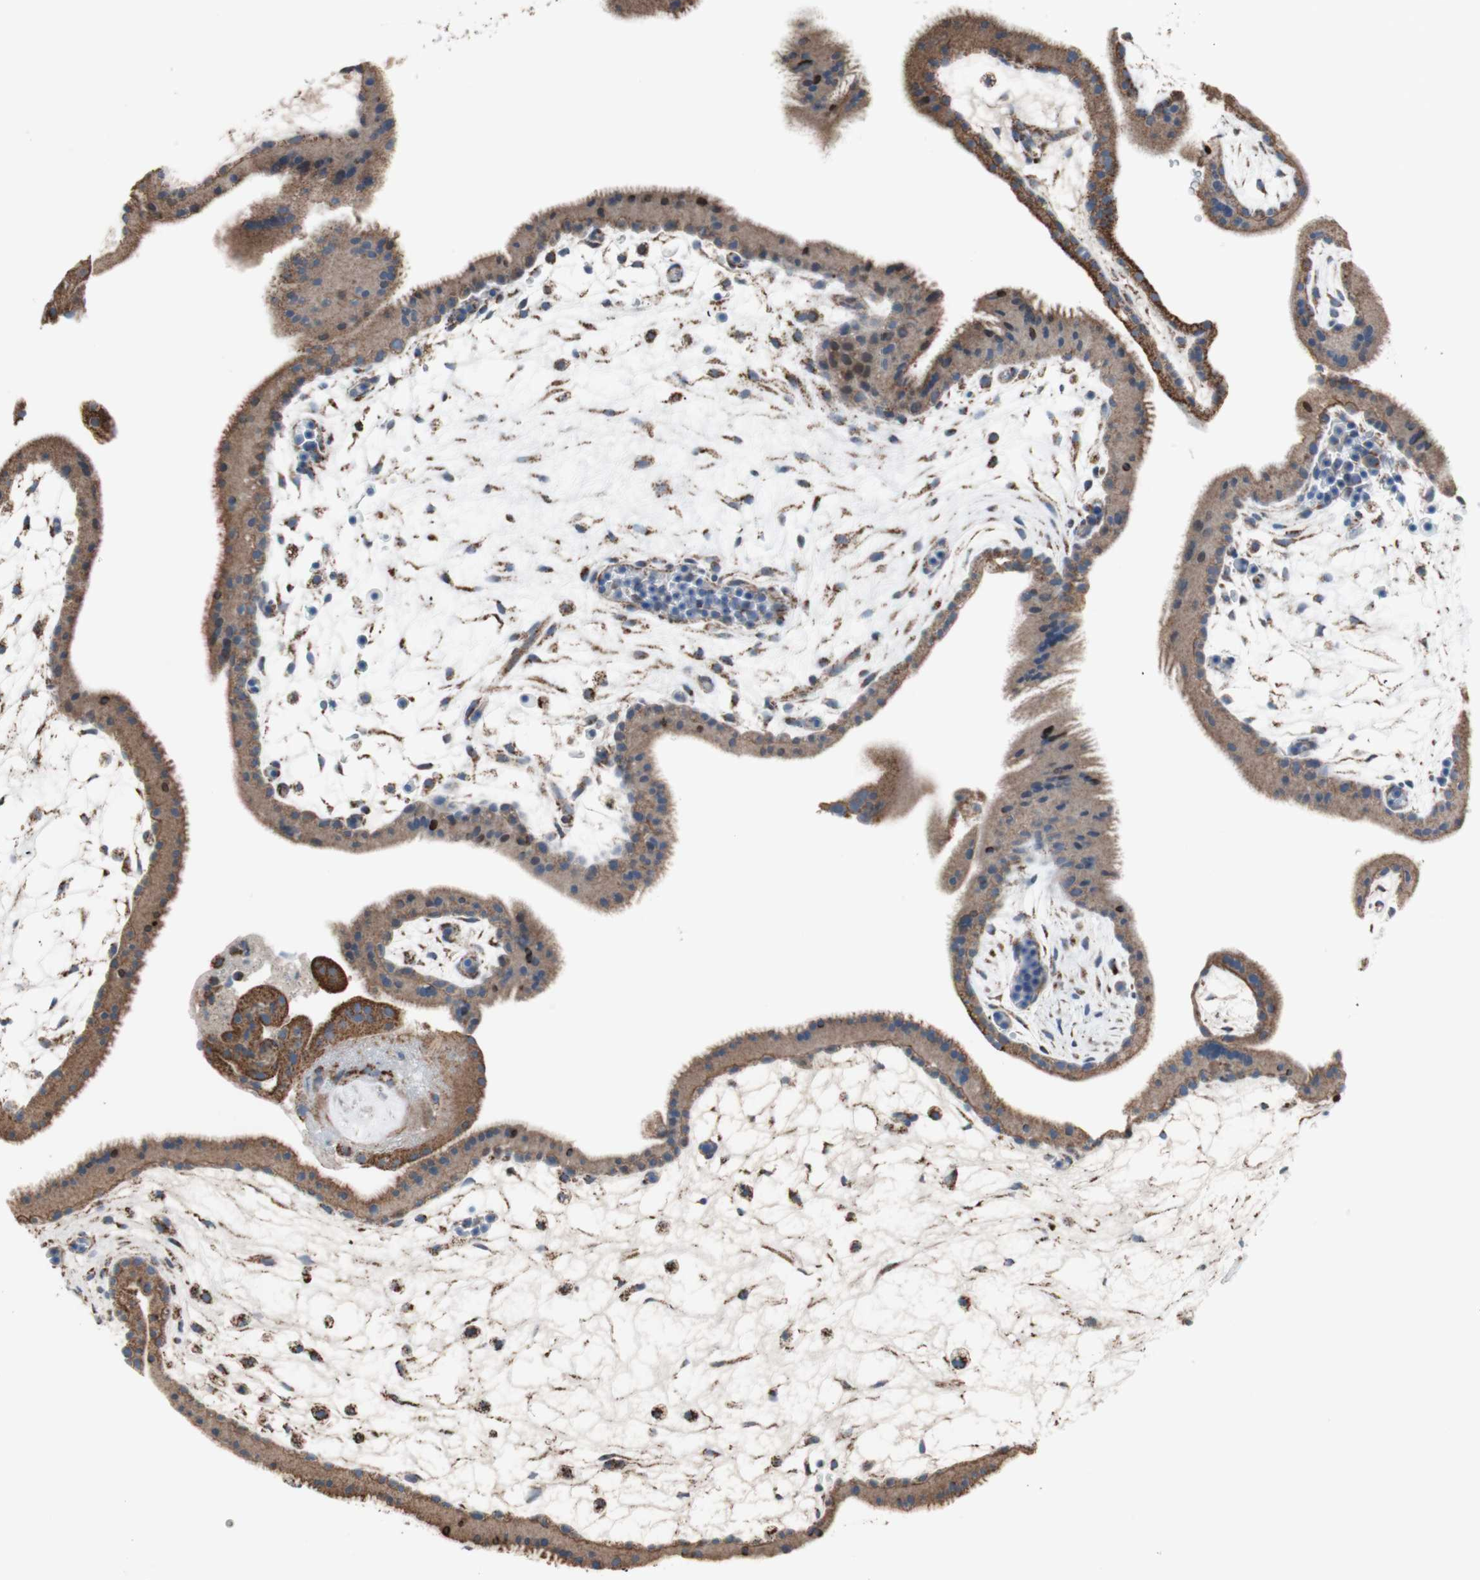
{"staining": {"intensity": "strong", "quantity": "25%-75%", "location": "cytoplasmic/membranous"}, "tissue": "placenta", "cell_type": "Trophoblastic cells", "image_type": "normal", "snomed": [{"axis": "morphology", "description": "Normal tissue, NOS"}, {"axis": "topography", "description": "Placenta"}], "caption": "A brown stain highlights strong cytoplasmic/membranous positivity of a protein in trophoblastic cells of unremarkable human placenta. (Stains: DAB in brown, nuclei in blue, Microscopy: brightfield microscopy at high magnification).", "gene": "PCSK4", "patient": {"sex": "female", "age": 19}}